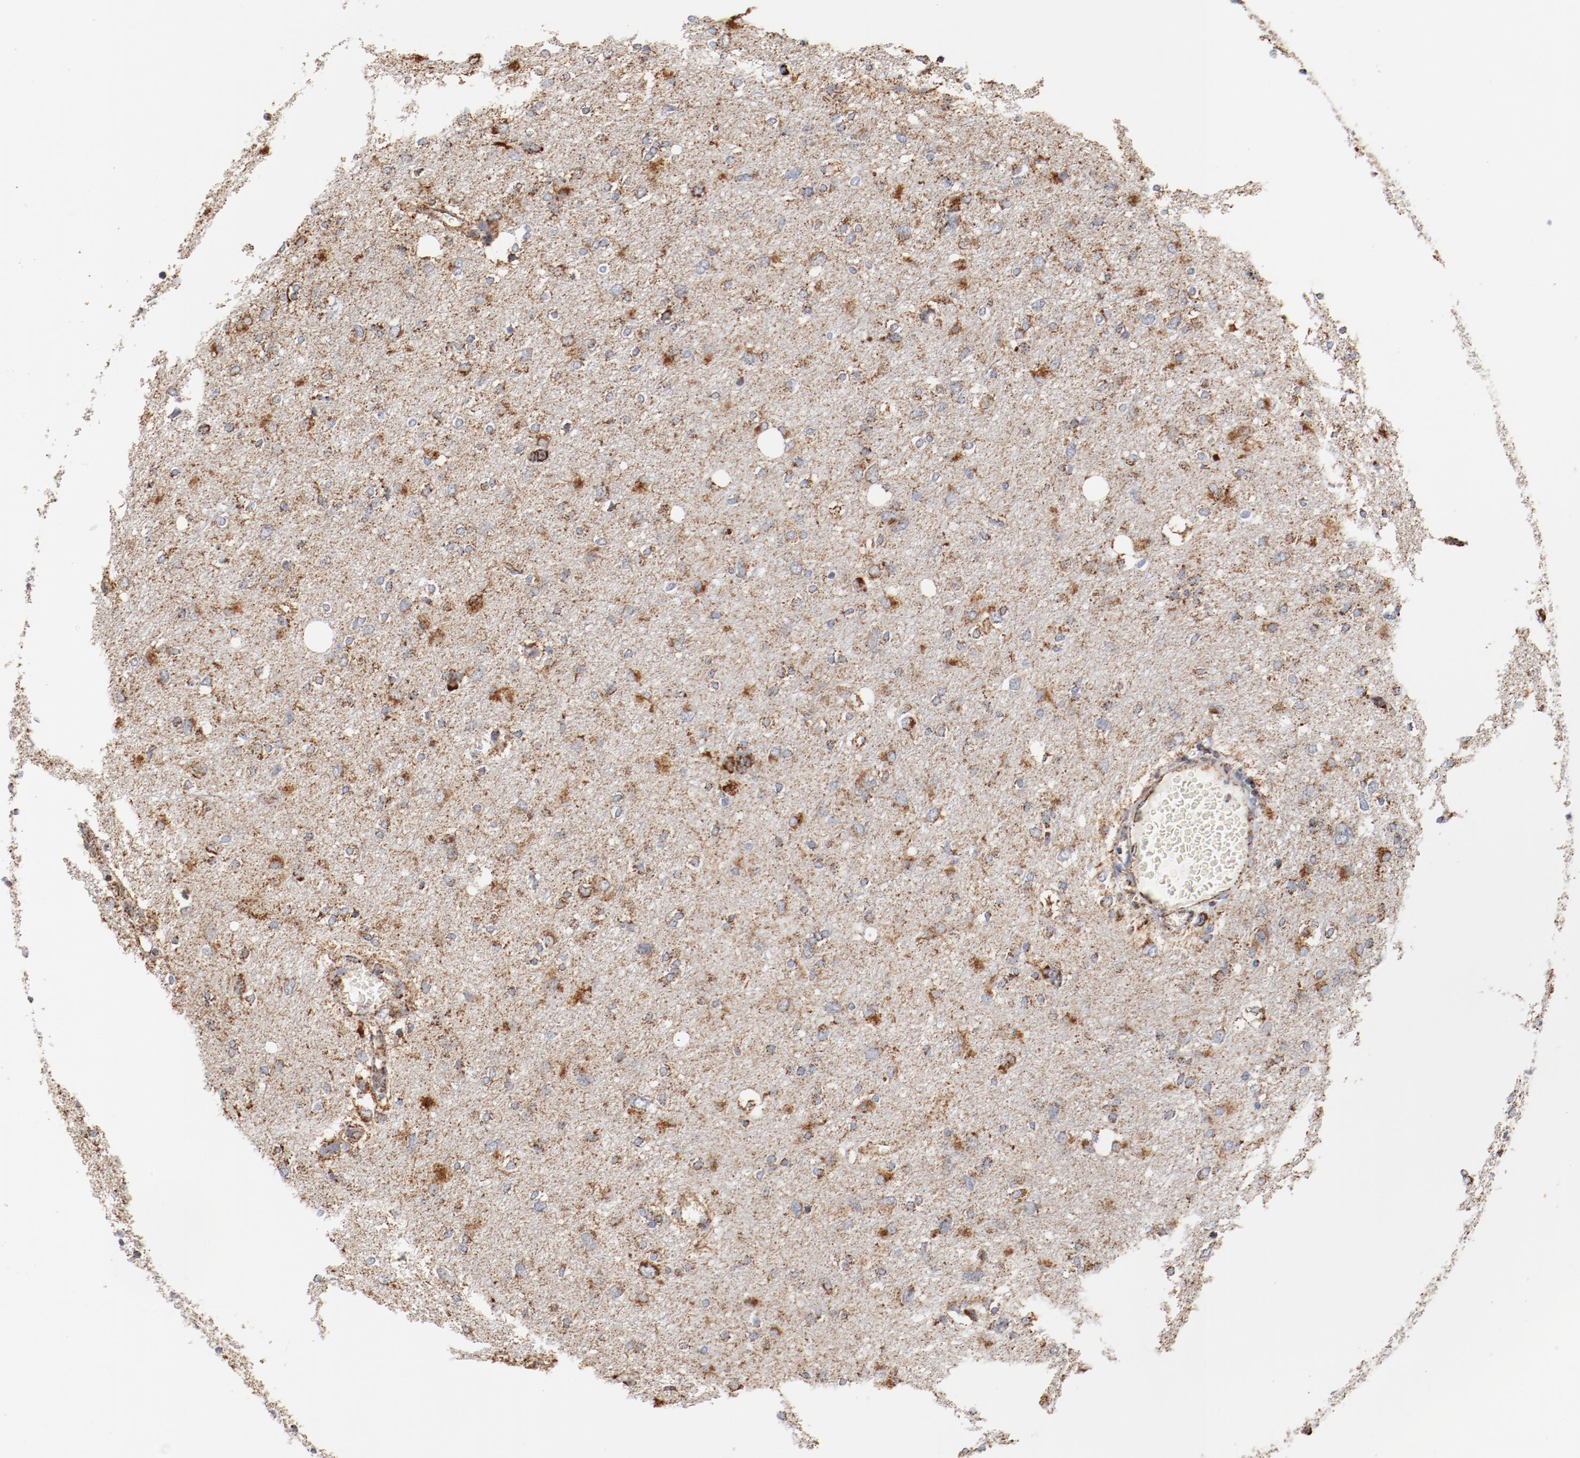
{"staining": {"intensity": "moderate", "quantity": ">75%", "location": "cytoplasmic/membranous"}, "tissue": "glioma", "cell_type": "Tumor cells", "image_type": "cancer", "snomed": [{"axis": "morphology", "description": "Glioma, malignant, High grade"}, {"axis": "topography", "description": "Brain"}], "caption": "Glioma stained with a brown dye exhibits moderate cytoplasmic/membranous positive staining in approximately >75% of tumor cells.", "gene": "NDUFS4", "patient": {"sex": "female", "age": 59}}